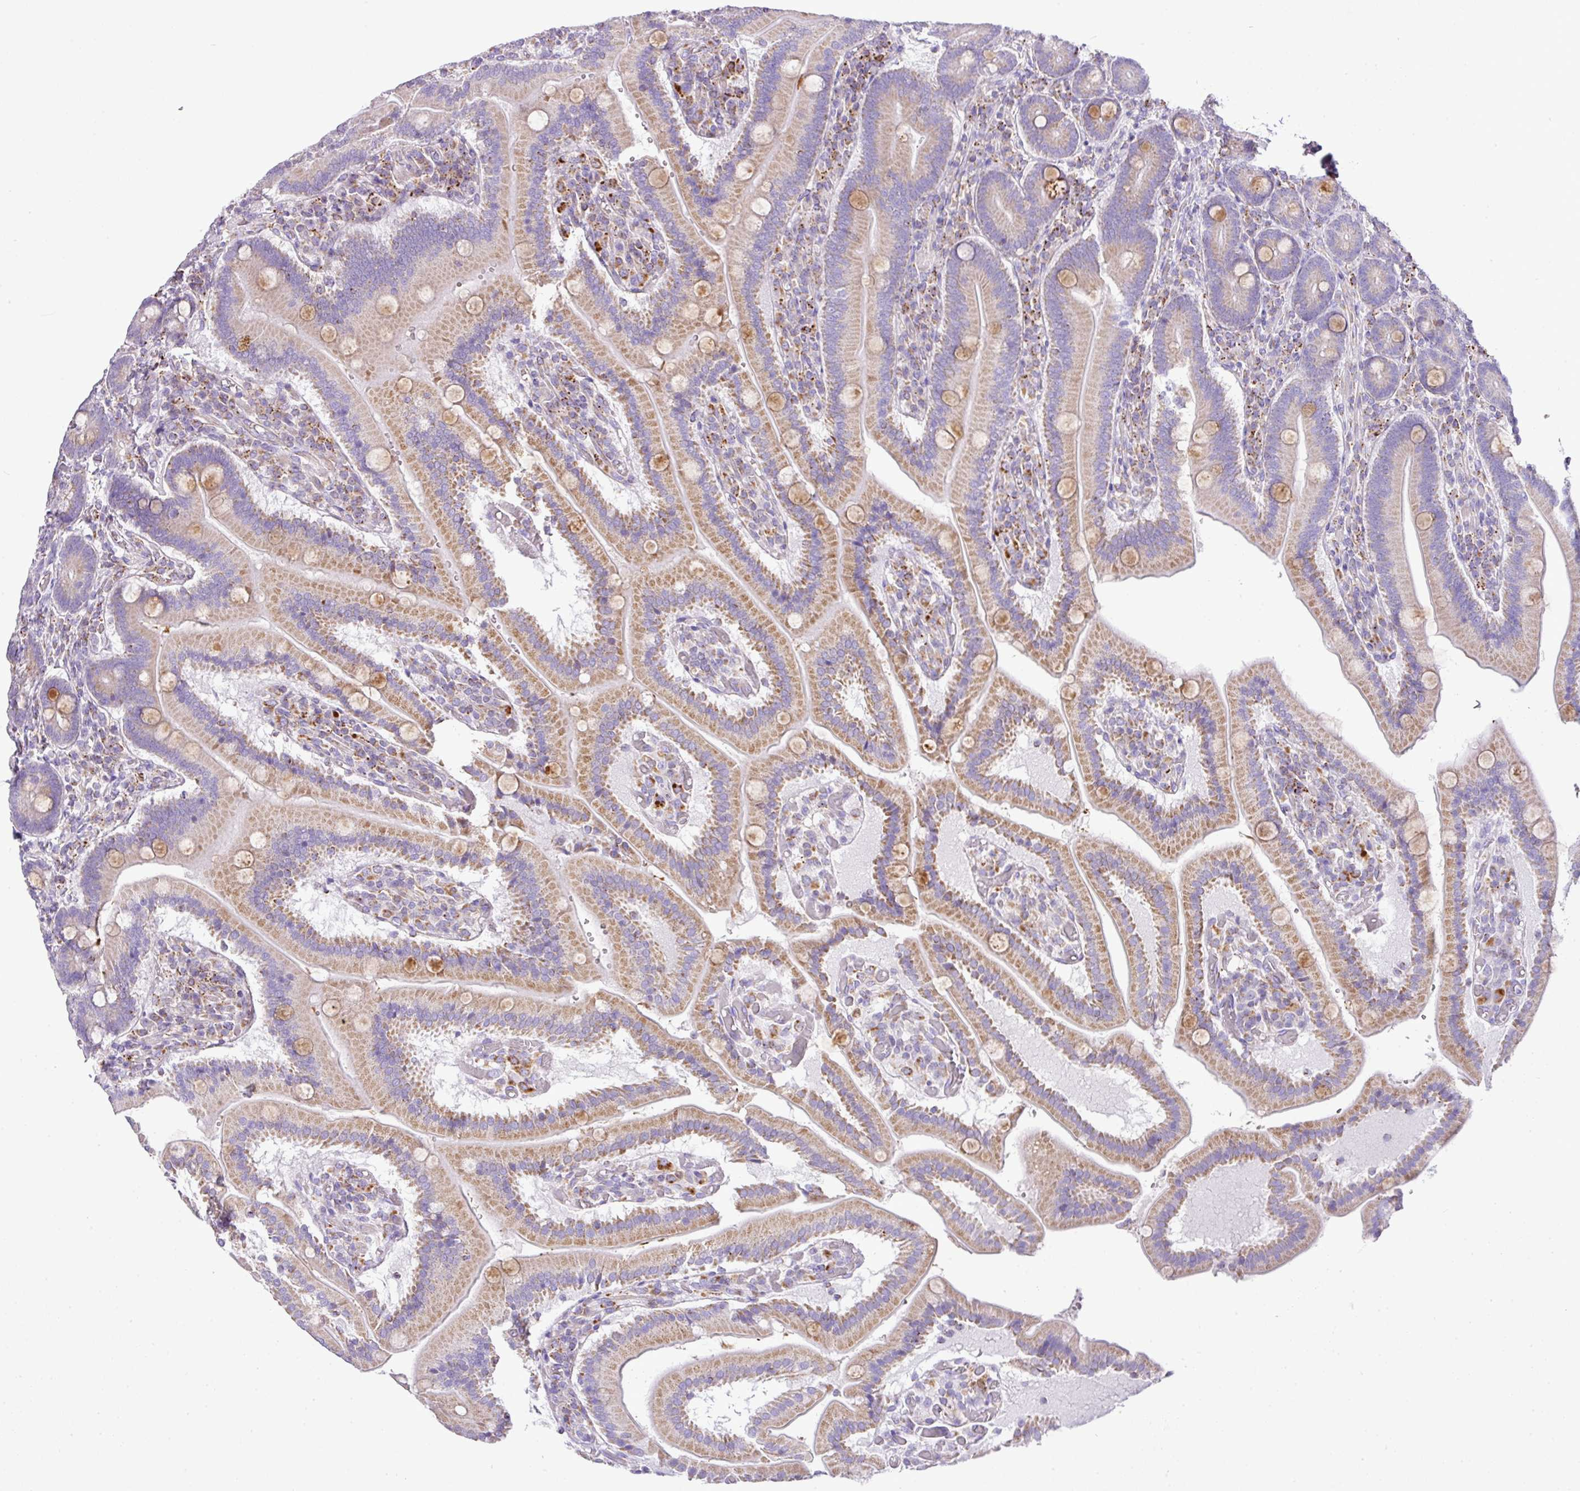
{"staining": {"intensity": "moderate", "quantity": ">75%", "location": "cytoplasmic/membranous"}, "tissue": "duodenum", "cell_type": "Glandular cells", "image_type": "normal", "snomed": [{"axis": "morphology", "description": "Normal tissue, NOS"}, {"axis": "topography", "description": "Duodenum"}], "caption": "Immunohistochemistry (IHC) of unremarkable human duodenum demonstrates medium levels of moderate cytoplasmic/membranous staining in approximately >75% of glandular cells.", "gene": "PGAP4", "patient": {"sex": "female", "age": 62}}